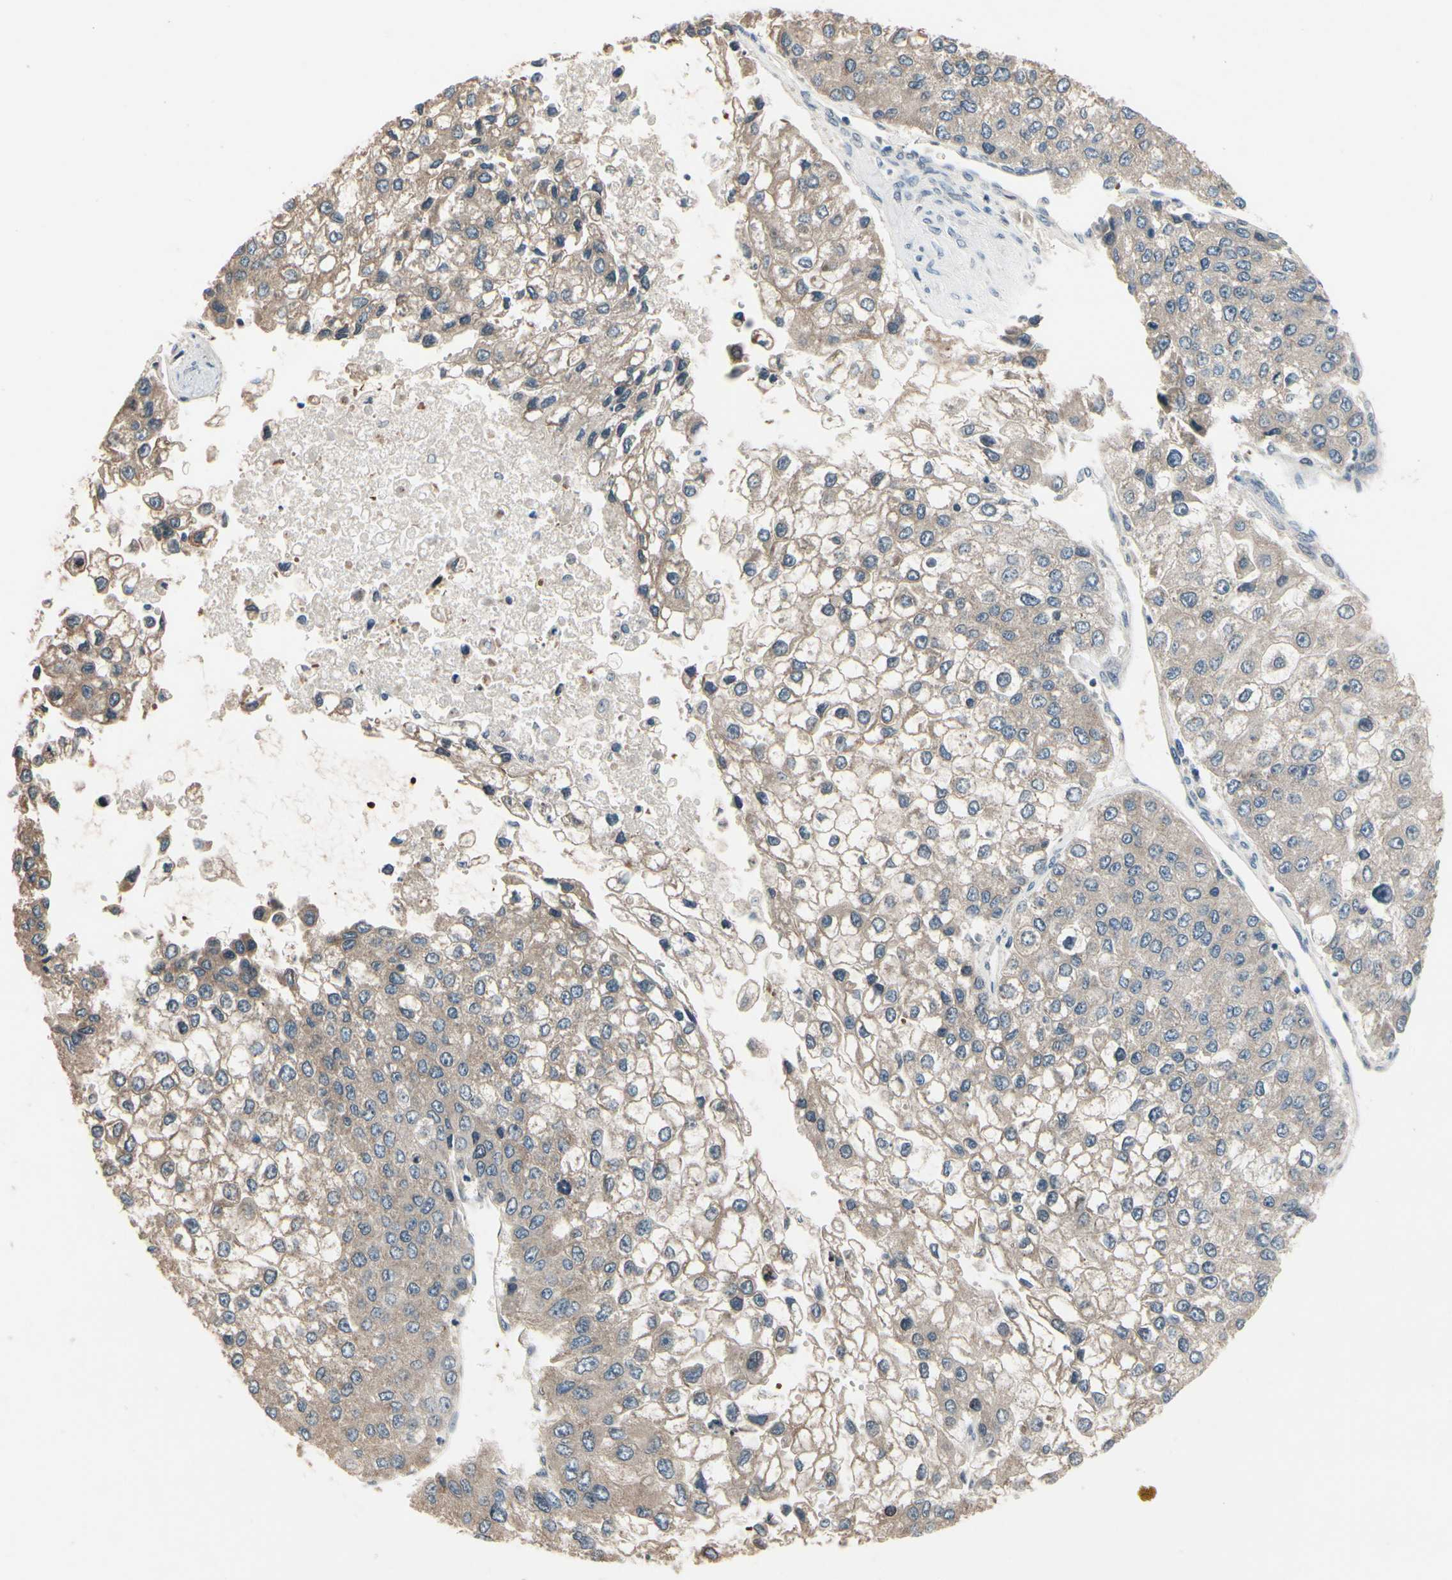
{"staining": {"intensity": "weak", "quantity": "<25%", "location": "cytoplasmic/membranous"}, "tissue": "liver cancer", "cell_type": "Tumor cells", "image_type": "cancer", "snomed": [{"axis": "morphology", "description": "Carcinoma, Hepatocellular, NOS"}, {"axis": "topography", "description": "Liver"}], "caption": "High power microscopy histopathology image of an immunohistochemistry image of liver hepatocellular carcinoma, revealing no significant positivity in tumor cells.", "gene": "SNX29", "patient": {"sex": "female", "age": 66}}